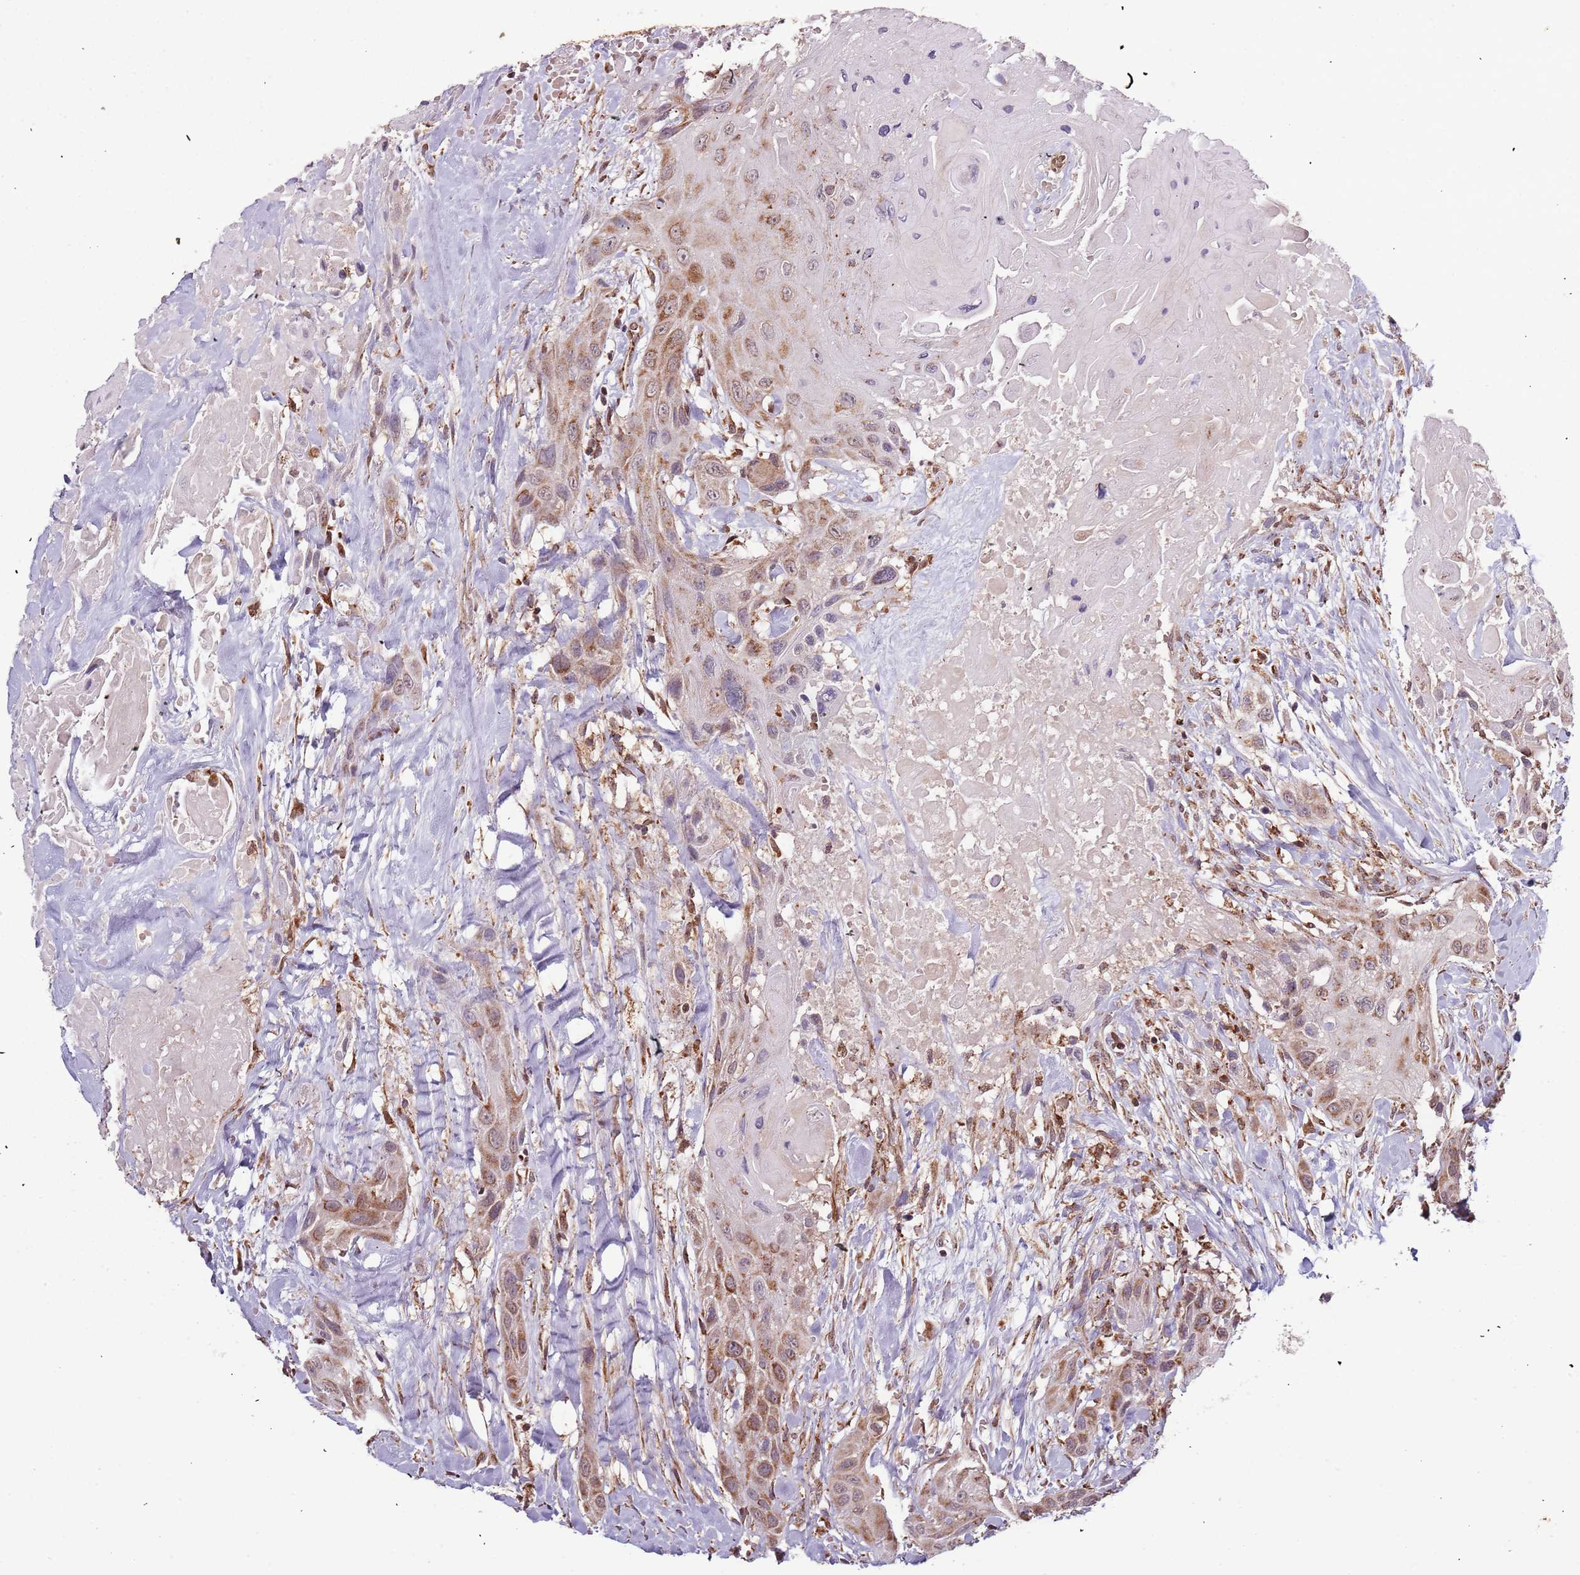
{"staining": {"intensity": "moderate", "quantity": ">75%", "location": "cytoplasmic/membranous"}, "tissue": "head and neck cancer", "cell_type": "Tumor cells", "image_type": "cancer", "snomed": [{"axis": "morphology", "description": "Squamous cell carcinoma, NOS"}, {"axis": "topography", "description": "Head-Neck"}], "caption": "Immunohistochemical staining of human head and neck cancer reveals medium levels of moderate cytoplasmic/membranous protein positivity in about >75% of tumor cells.", "gene": "IL17RD", "patient": {"sex": "male", "age": 81}}